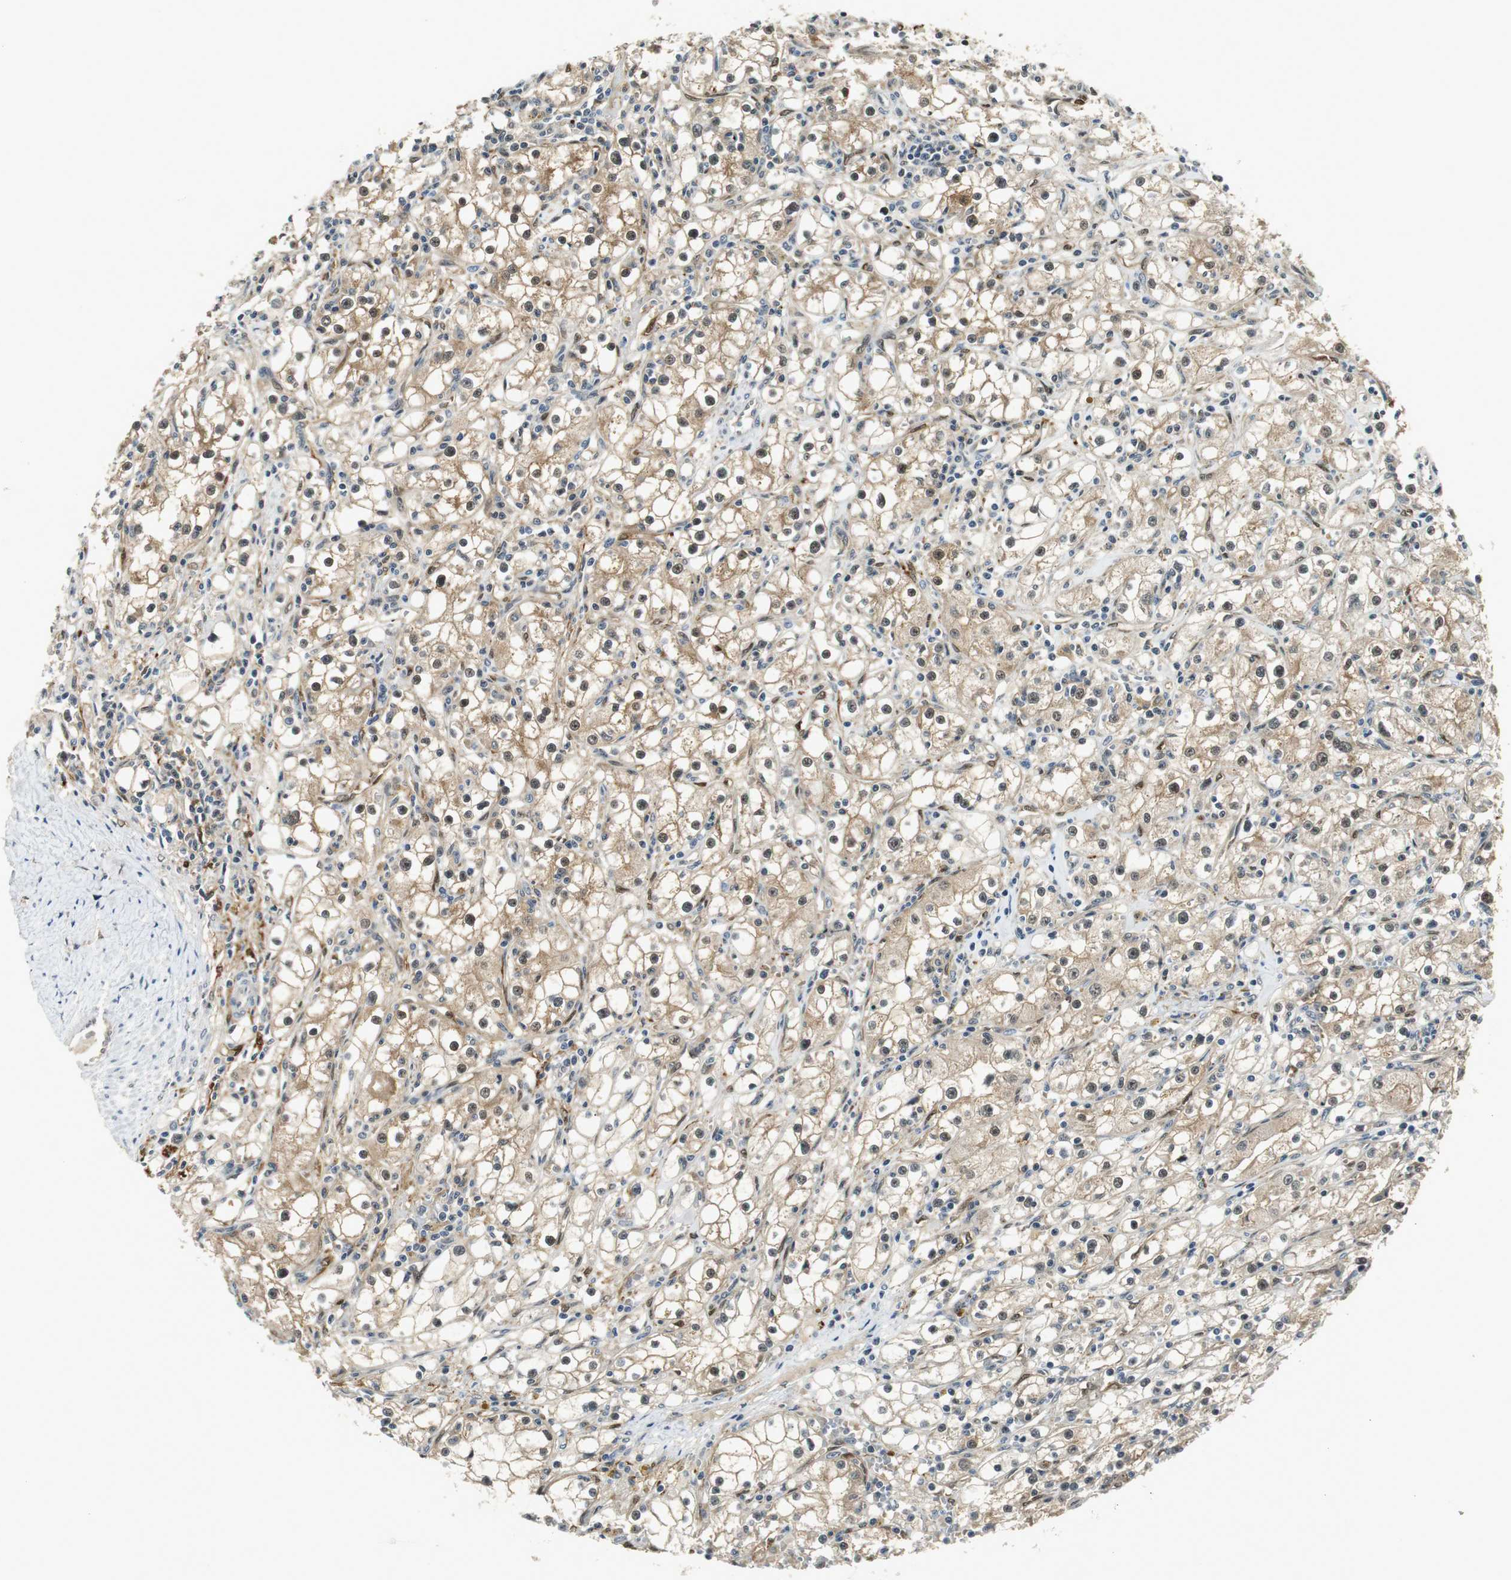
{"staining": {"intensity": "weak", "quantity": ">75%", "location": "cytoplasmic/membranous,nuclear"}, "tissue": "renal cancer", "cell_type": "Tumor cells", "image_type": "cancer", "snomed": [{"axis": "morphology", "description": "Adenocarcinoma, NOS"}, {"axis": "topography", "description": "Kidney"}], "caption": "A photomicrograph of renal cancer stained for a protein demonstrates weak cytoplasmic/membranous and nuclear brown staining in tumor cells.", "gene": "LXN", "patient": {"sex": "male", "age": 56}}